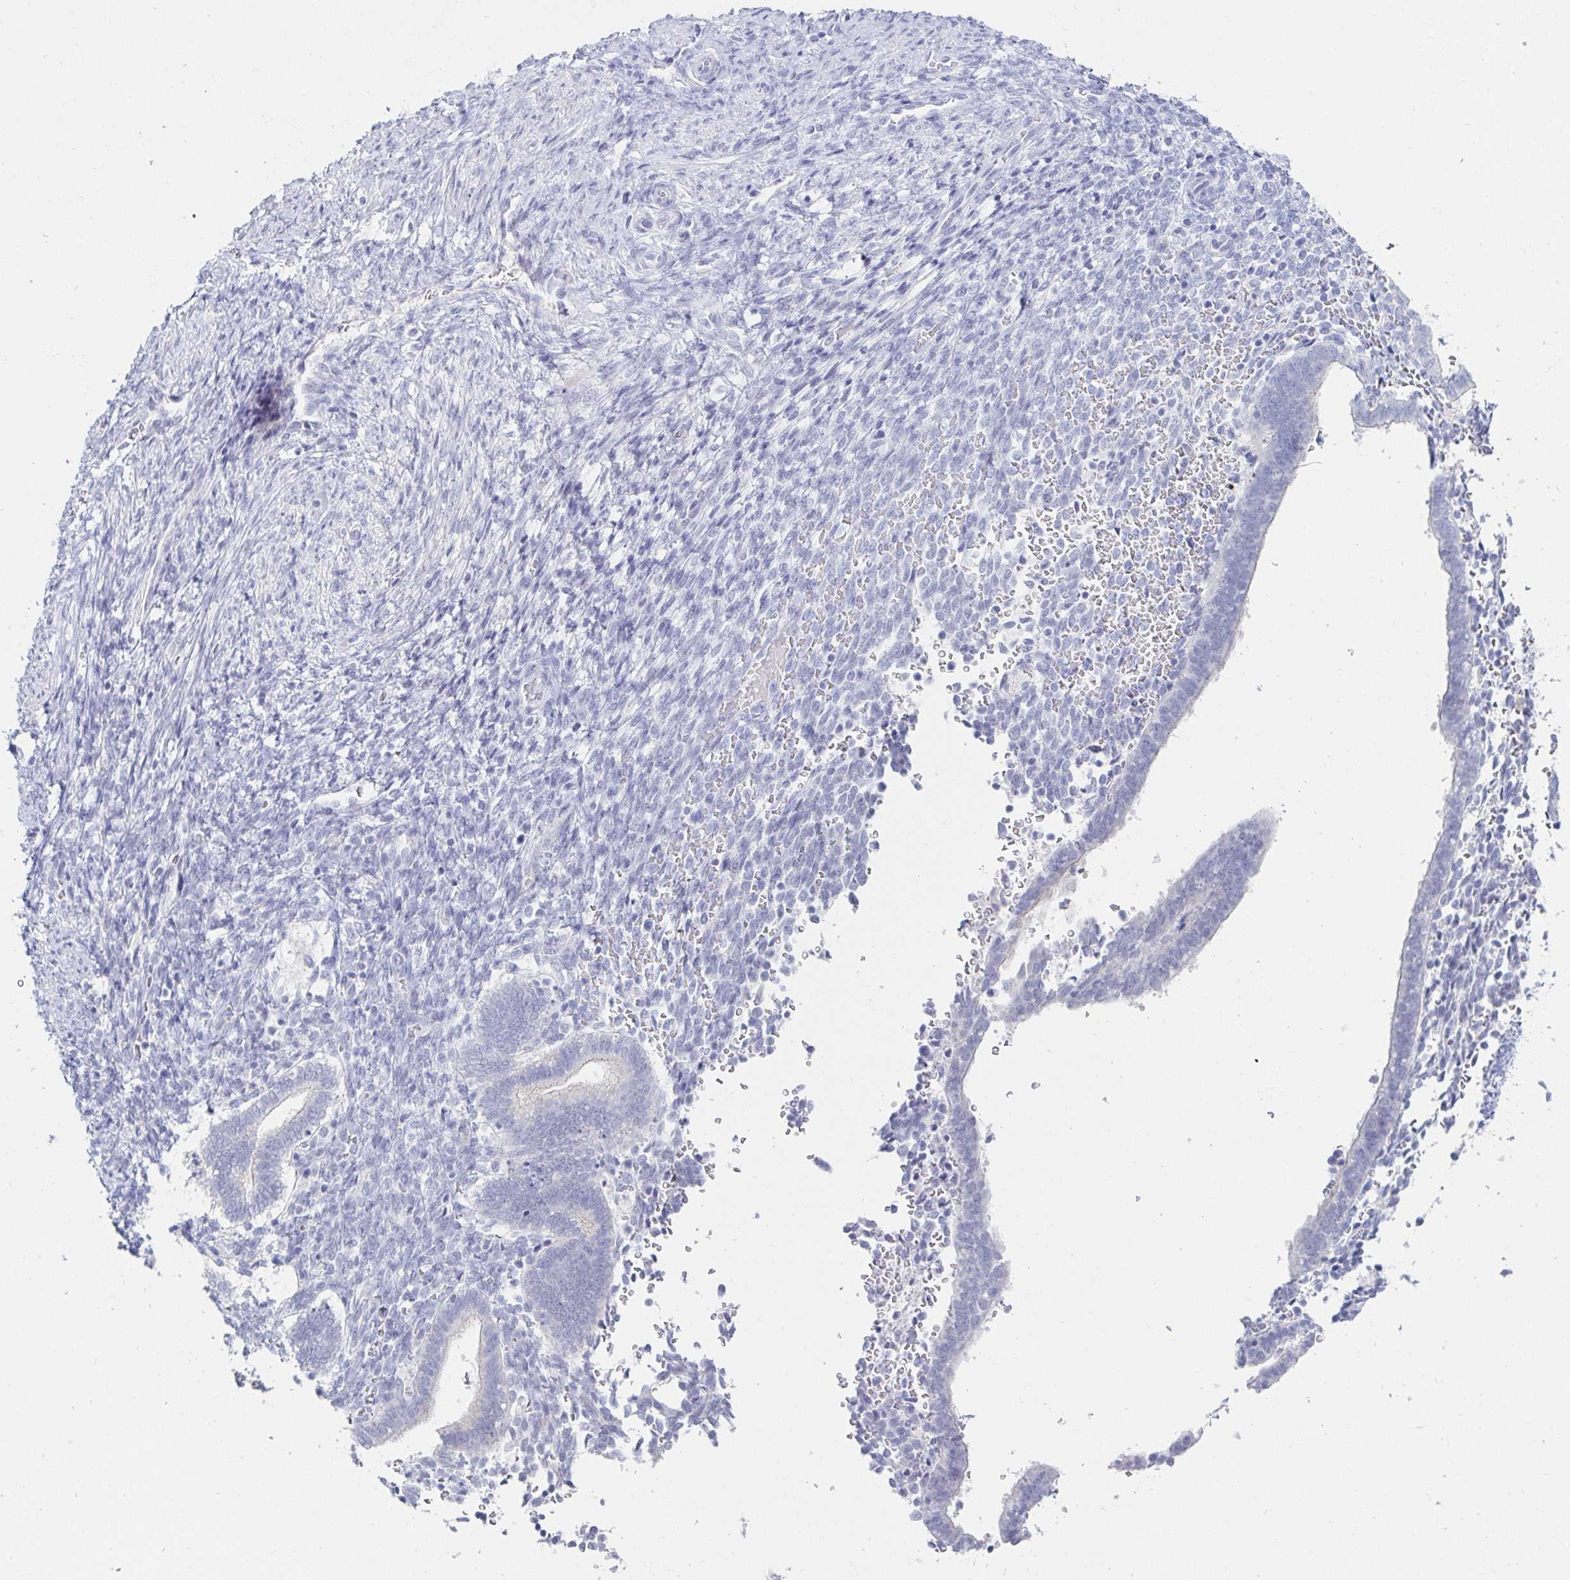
{"staining": {"intensity": "negative", "quantity": "none", "location": "none"}, "tissue": "endometrium", "cell_type": "Cells in endometrial stroma", "image_type": "normal", "snomed": [{"axis": "morphology", "description": "Normal tissue, NOS"}, {"axis": "topography", "description": "Endometrium"}], "caption": "Immunohistochemistry (IHC) micrograph of normal endometrium: endometrium stained with DAB shows no significant protein staining in cells in endometrial stroma.", "gene": "OR10K1", "patient": {"sex": "female", "age": 34}}